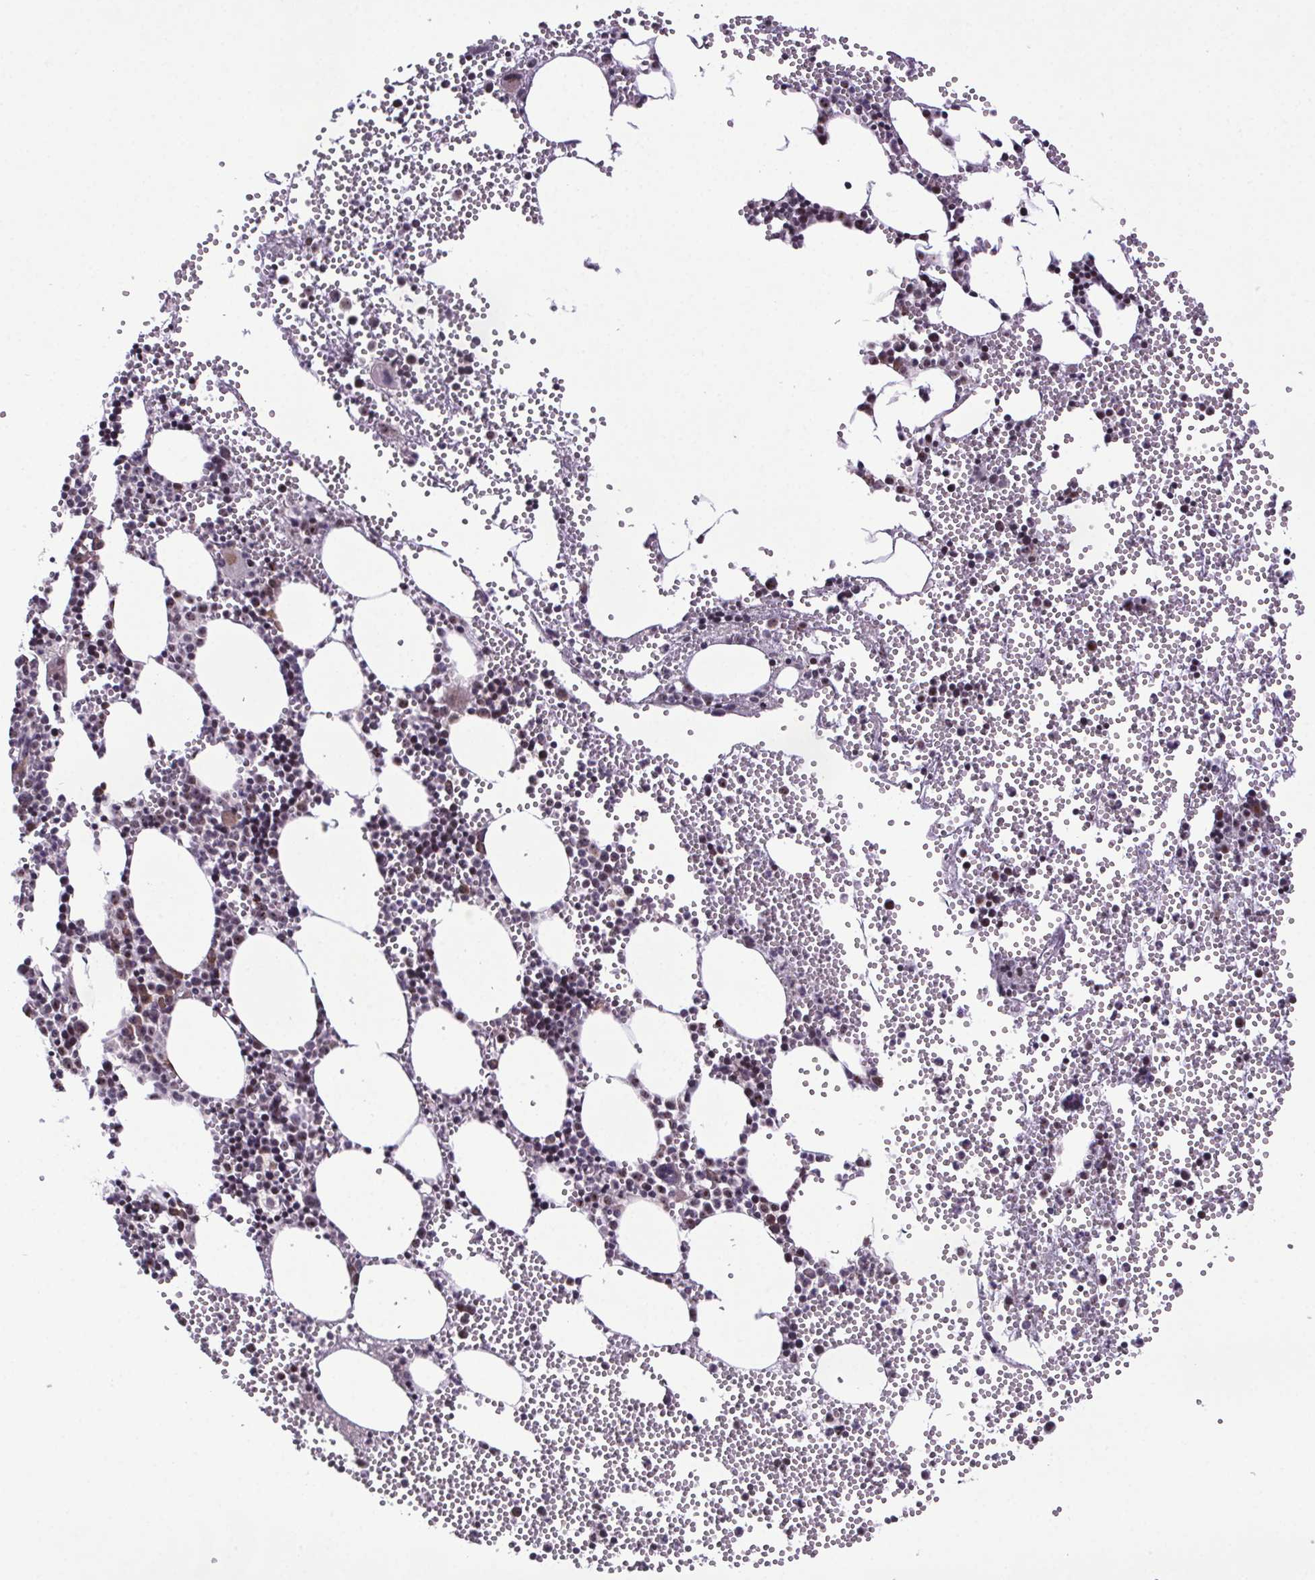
{"staining": {"intensity": "moderate", "quantity": "25%-75%", "location": "nuclear"}, "tissue": "bone marrow", "cell_type": "Hematopoietic cells", "image_type": "normal", "snomed": [{"axis": "morphology", "description": "Normal tissue, NOS"}, {"axis": "topography", "description": "Bone marrow"}], "caption": "Immunohistochemical staining of benign bone marrow displays moderate nuclear protein expression in approximately 25%-75% of hematopoietic cells.", "gene": "ATMIN", "patient": {"sex": "male", "age": 89}}